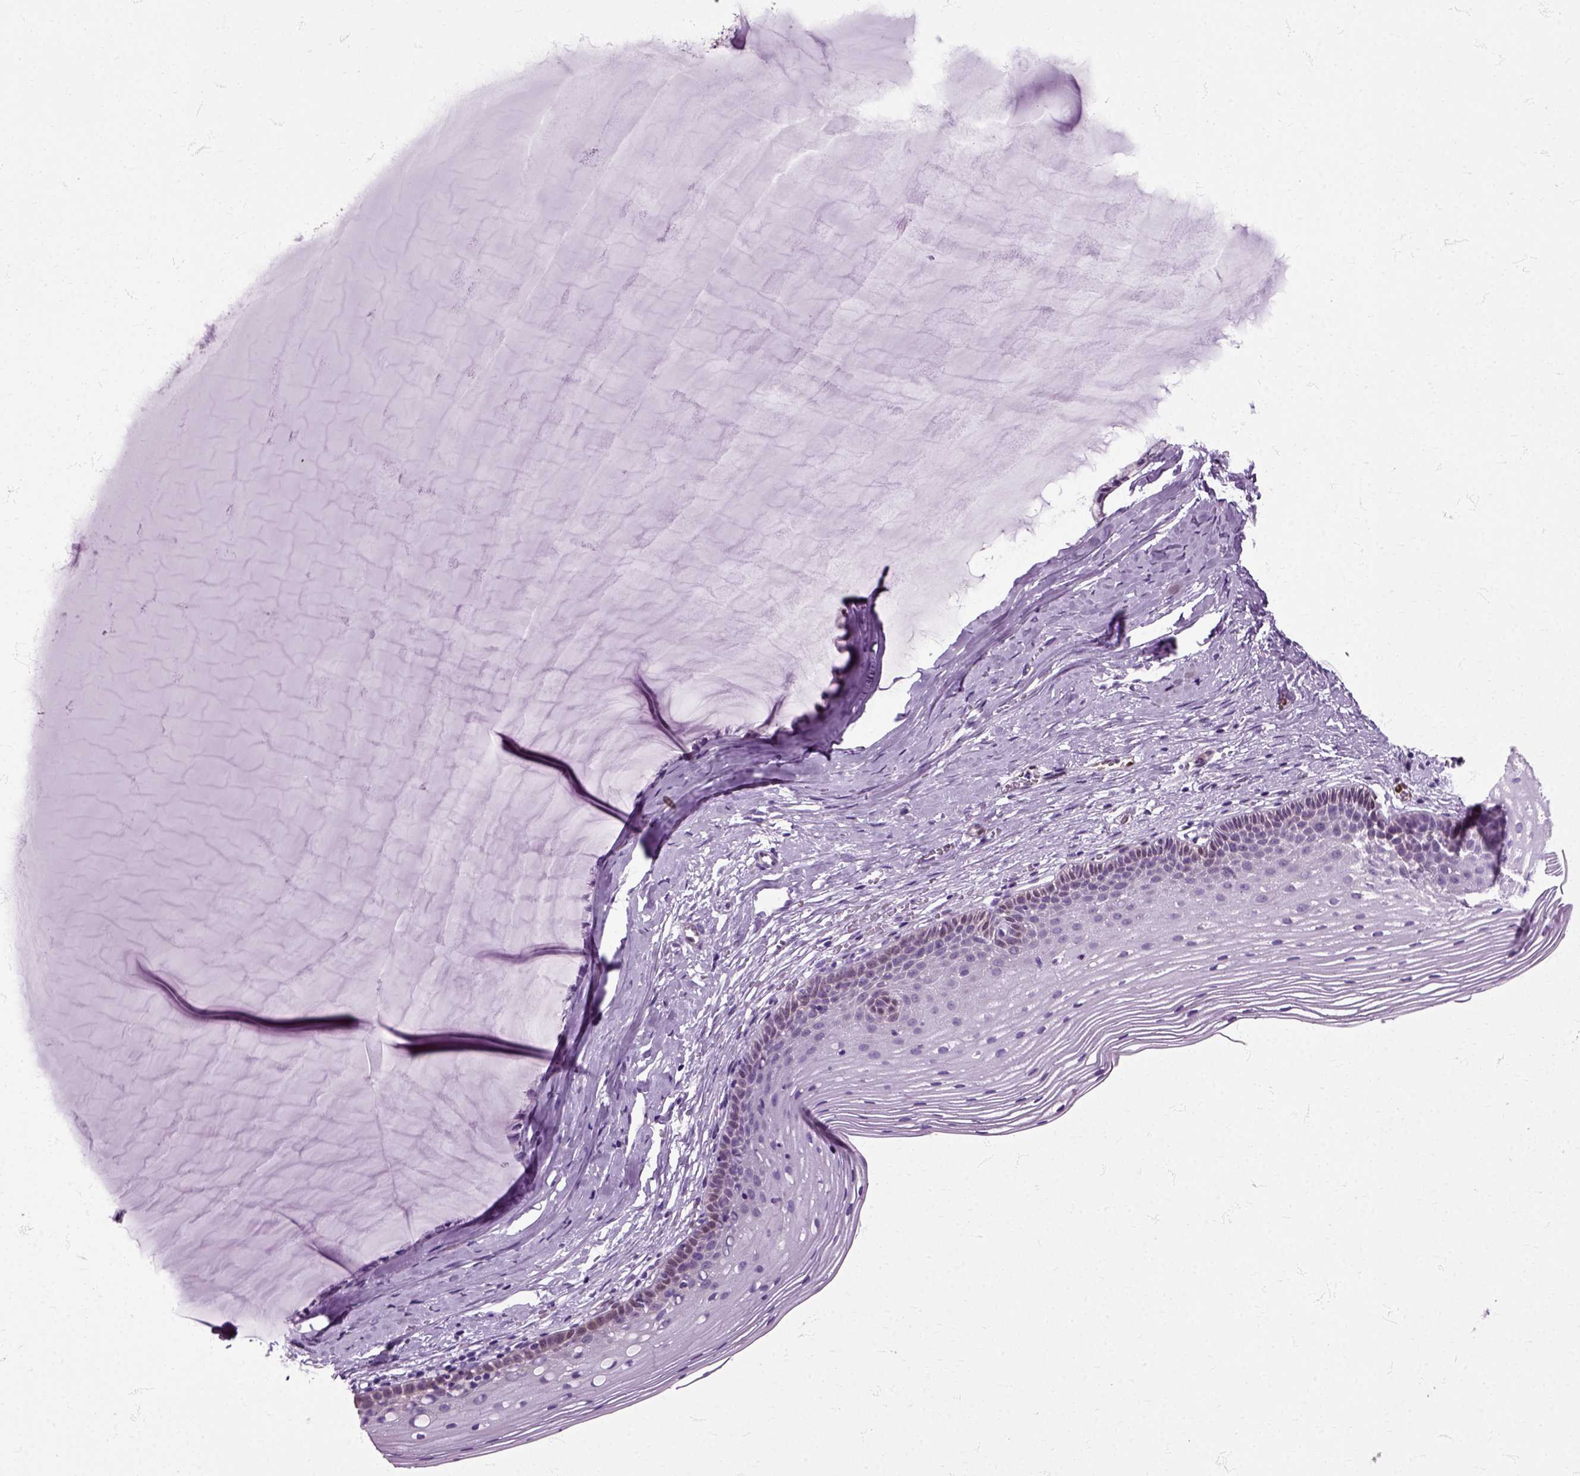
{"staining": {"intensity": "negative", "quantity": "none", "location": "none"}, "tissue": "cervix", "cell_type": "Glandular cells", "image_type": "normal", "snomed": [{"axis": "morphology", "description": "Normal tissue, NOS"}, {"axis": "topography", "description": "Cervix"}], "caption": "High power microscopy histopathology image of an IHC micrograph of unremarkable cervix, revealing no significant expression in glandular cells.", "gene": "HSPA2", "patient": {"sex": "female", "age": 40}}